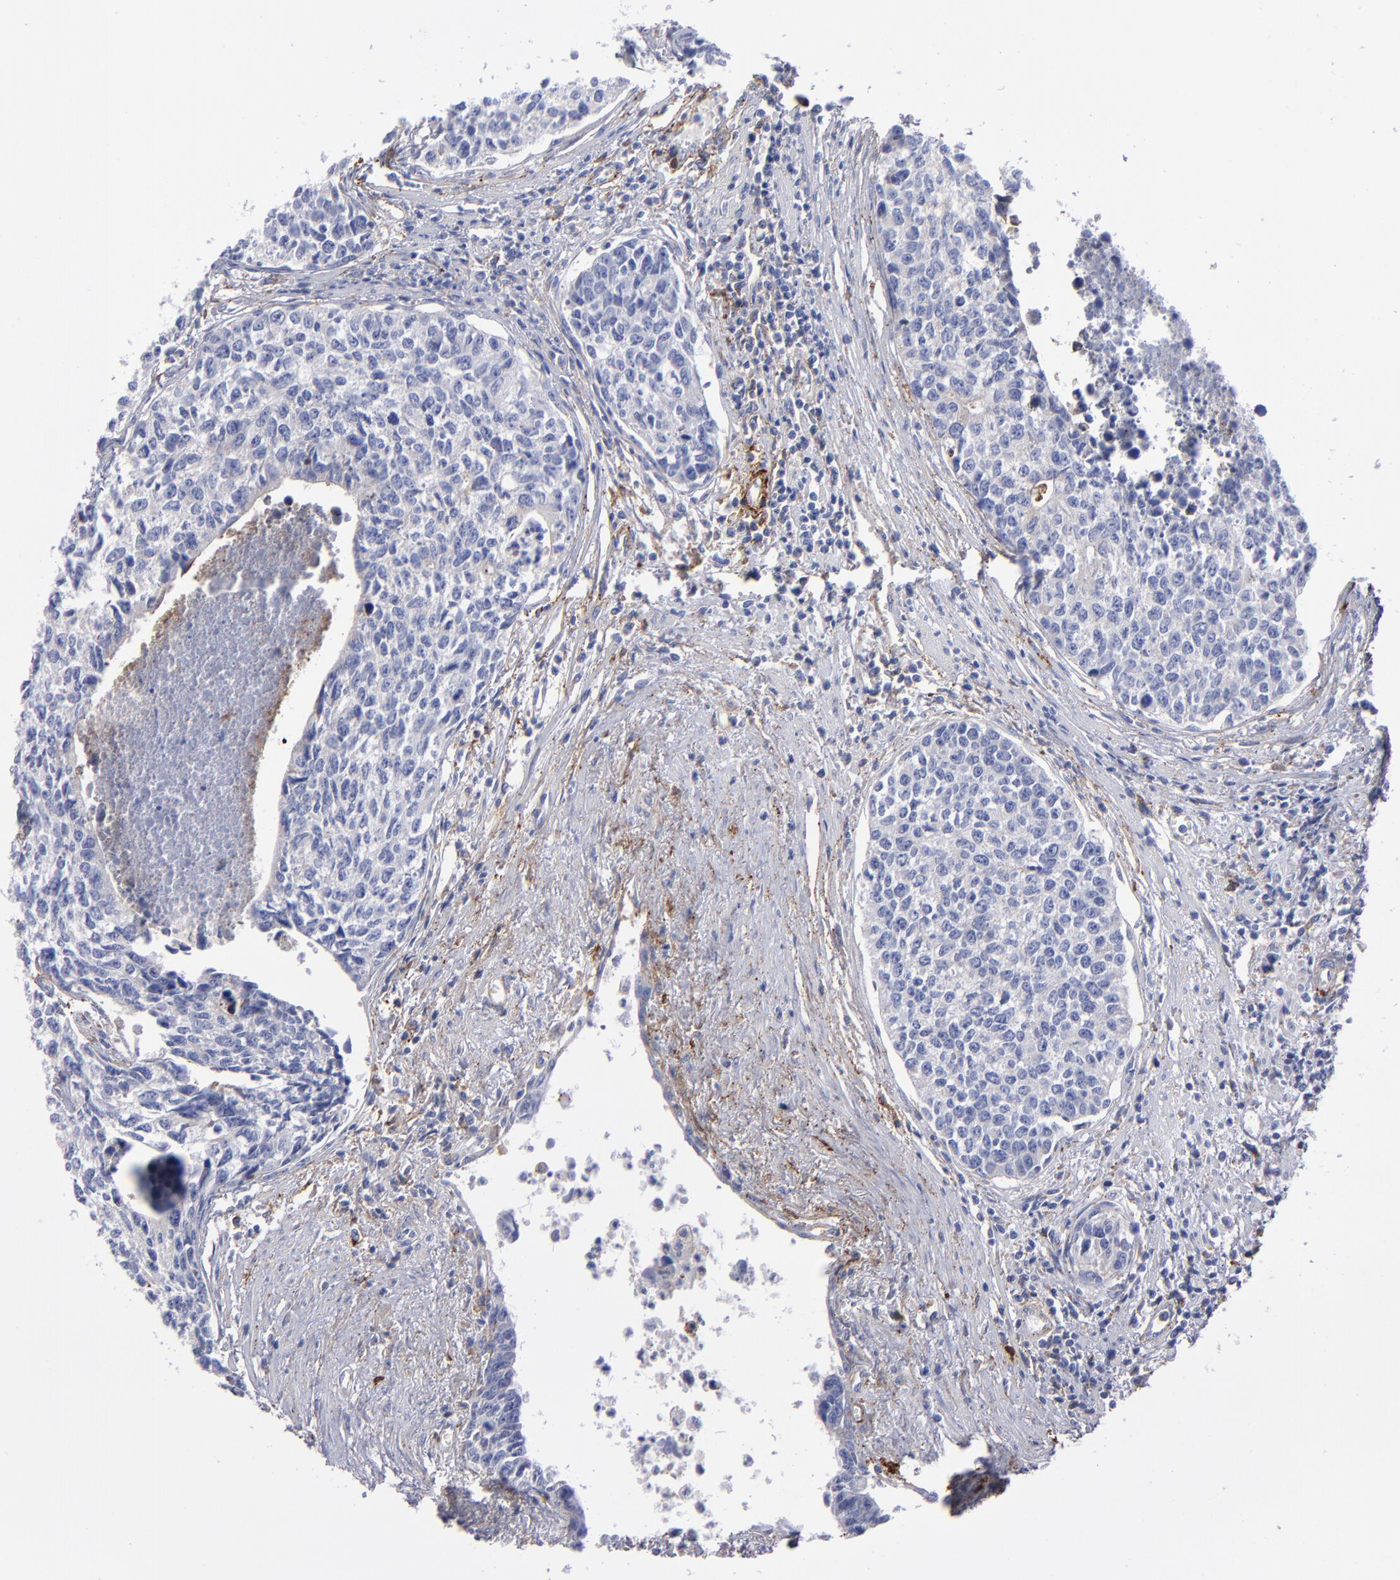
{"staining": {"intensity": "negative", "quantity": "none", "location": "none"}, "tissue": "urothelial cancer", "cell_type": "Tumor cells", "image_type": "cancer", "snomed": [{"axis": "morphology", "description": "Urothelial carcinoma, High grade"}, {"axis": "topography", "description": "Urinary bladder"}], "caption": "A photomicrograph of urothelial cancer stained for a protein demonstrates no brown staining in tumor cells. (Immunohistochemistry, brightfield microscopy, high magnification).", "gene": "MFGE8", "patient": {"sex": "male", "age": 81}}